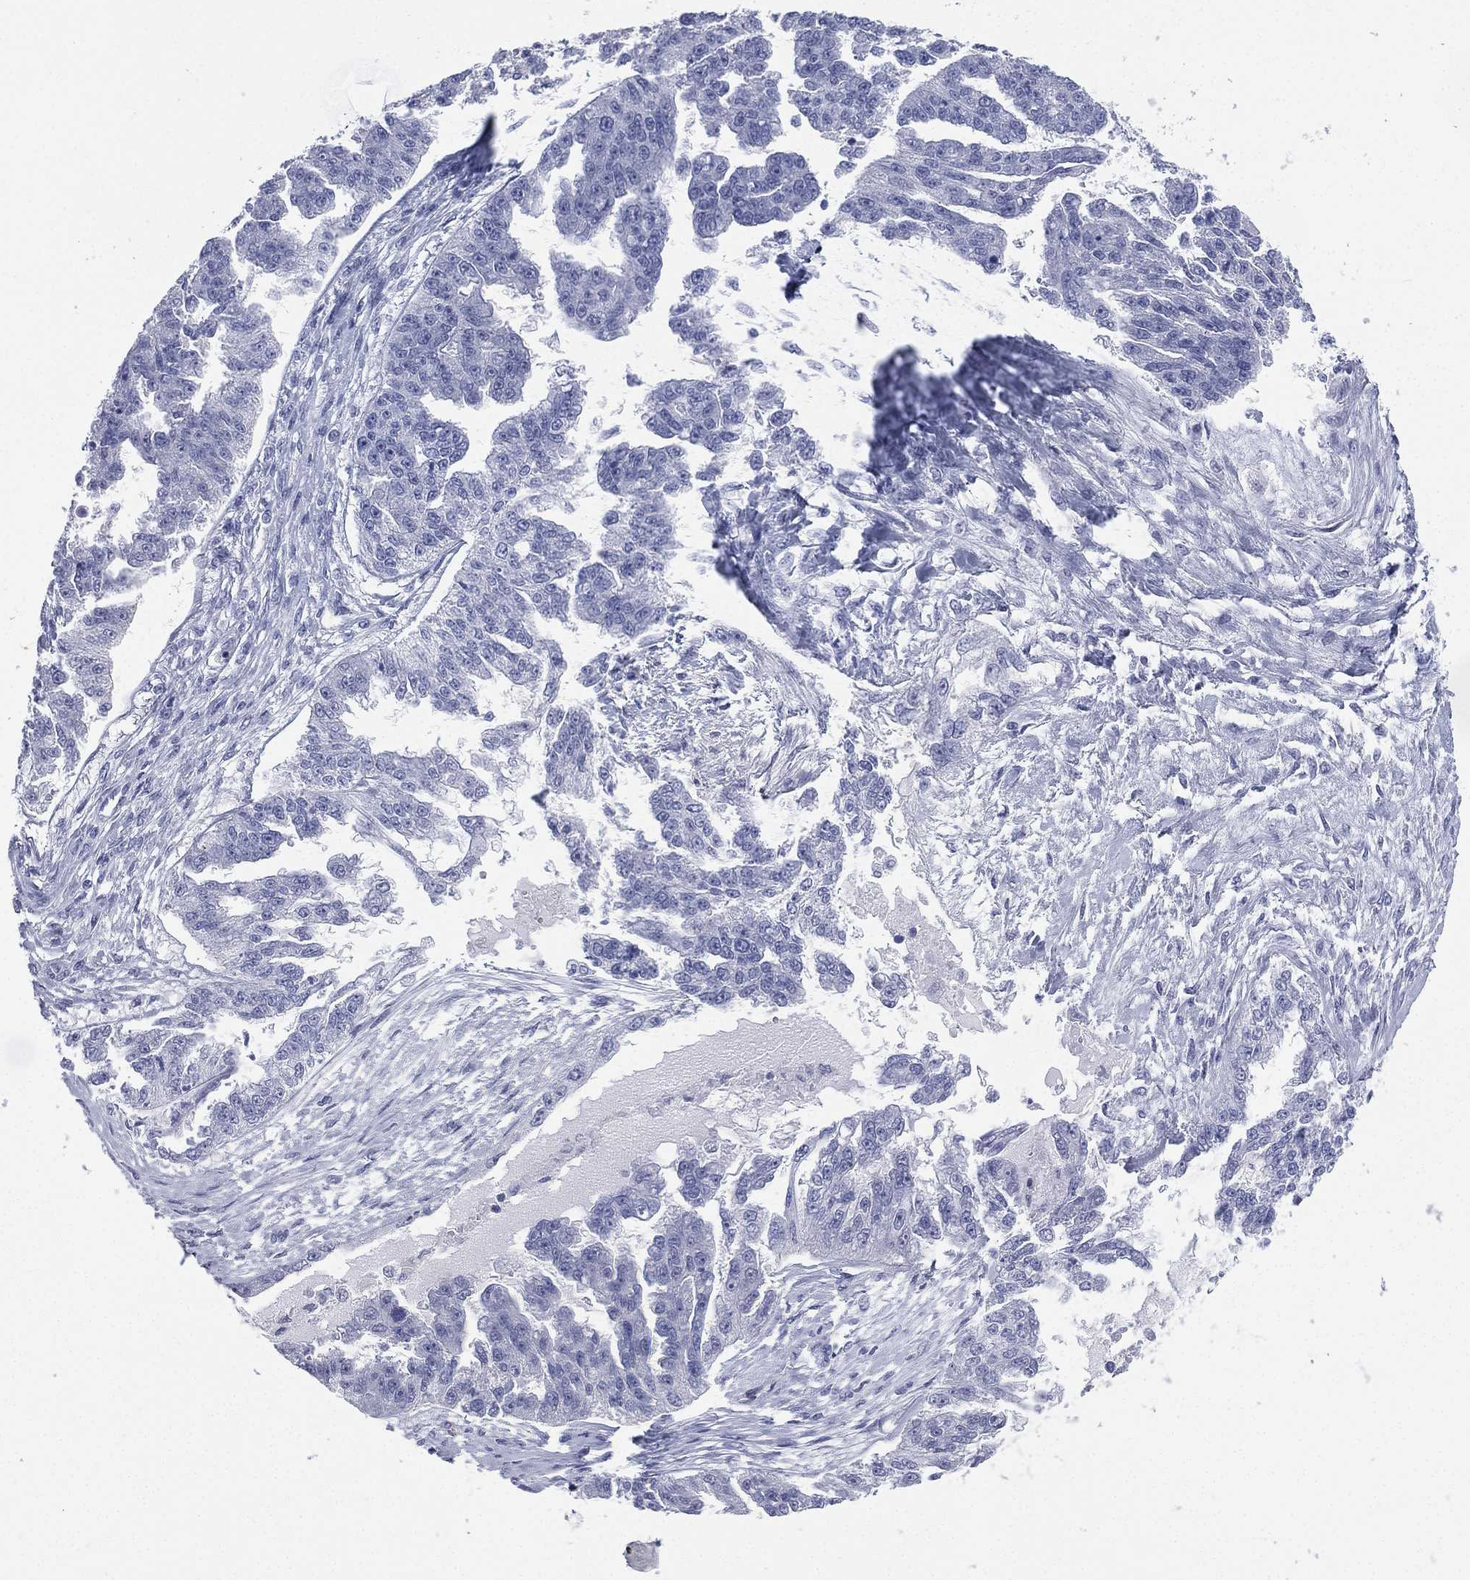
{"staining": {"intensity": "negative", "quantity": "none", "location": "none"}, "tissue": "ovarian cancer", "cell_type": "Tumor cells", "image_type": "cancer", "snomed": [{"axis": "morphology", "description": "Cystadenocarcinoma, serous, NOS"}, {"axis": "topography", "description": "Ovary"}], "caption": "Micrograph shows no significant protein positivity in tumor cells of ovarian serous cystadenocarcinoma.", "gene": "CD22", "patient": {"sex": "female", "age": 58}}